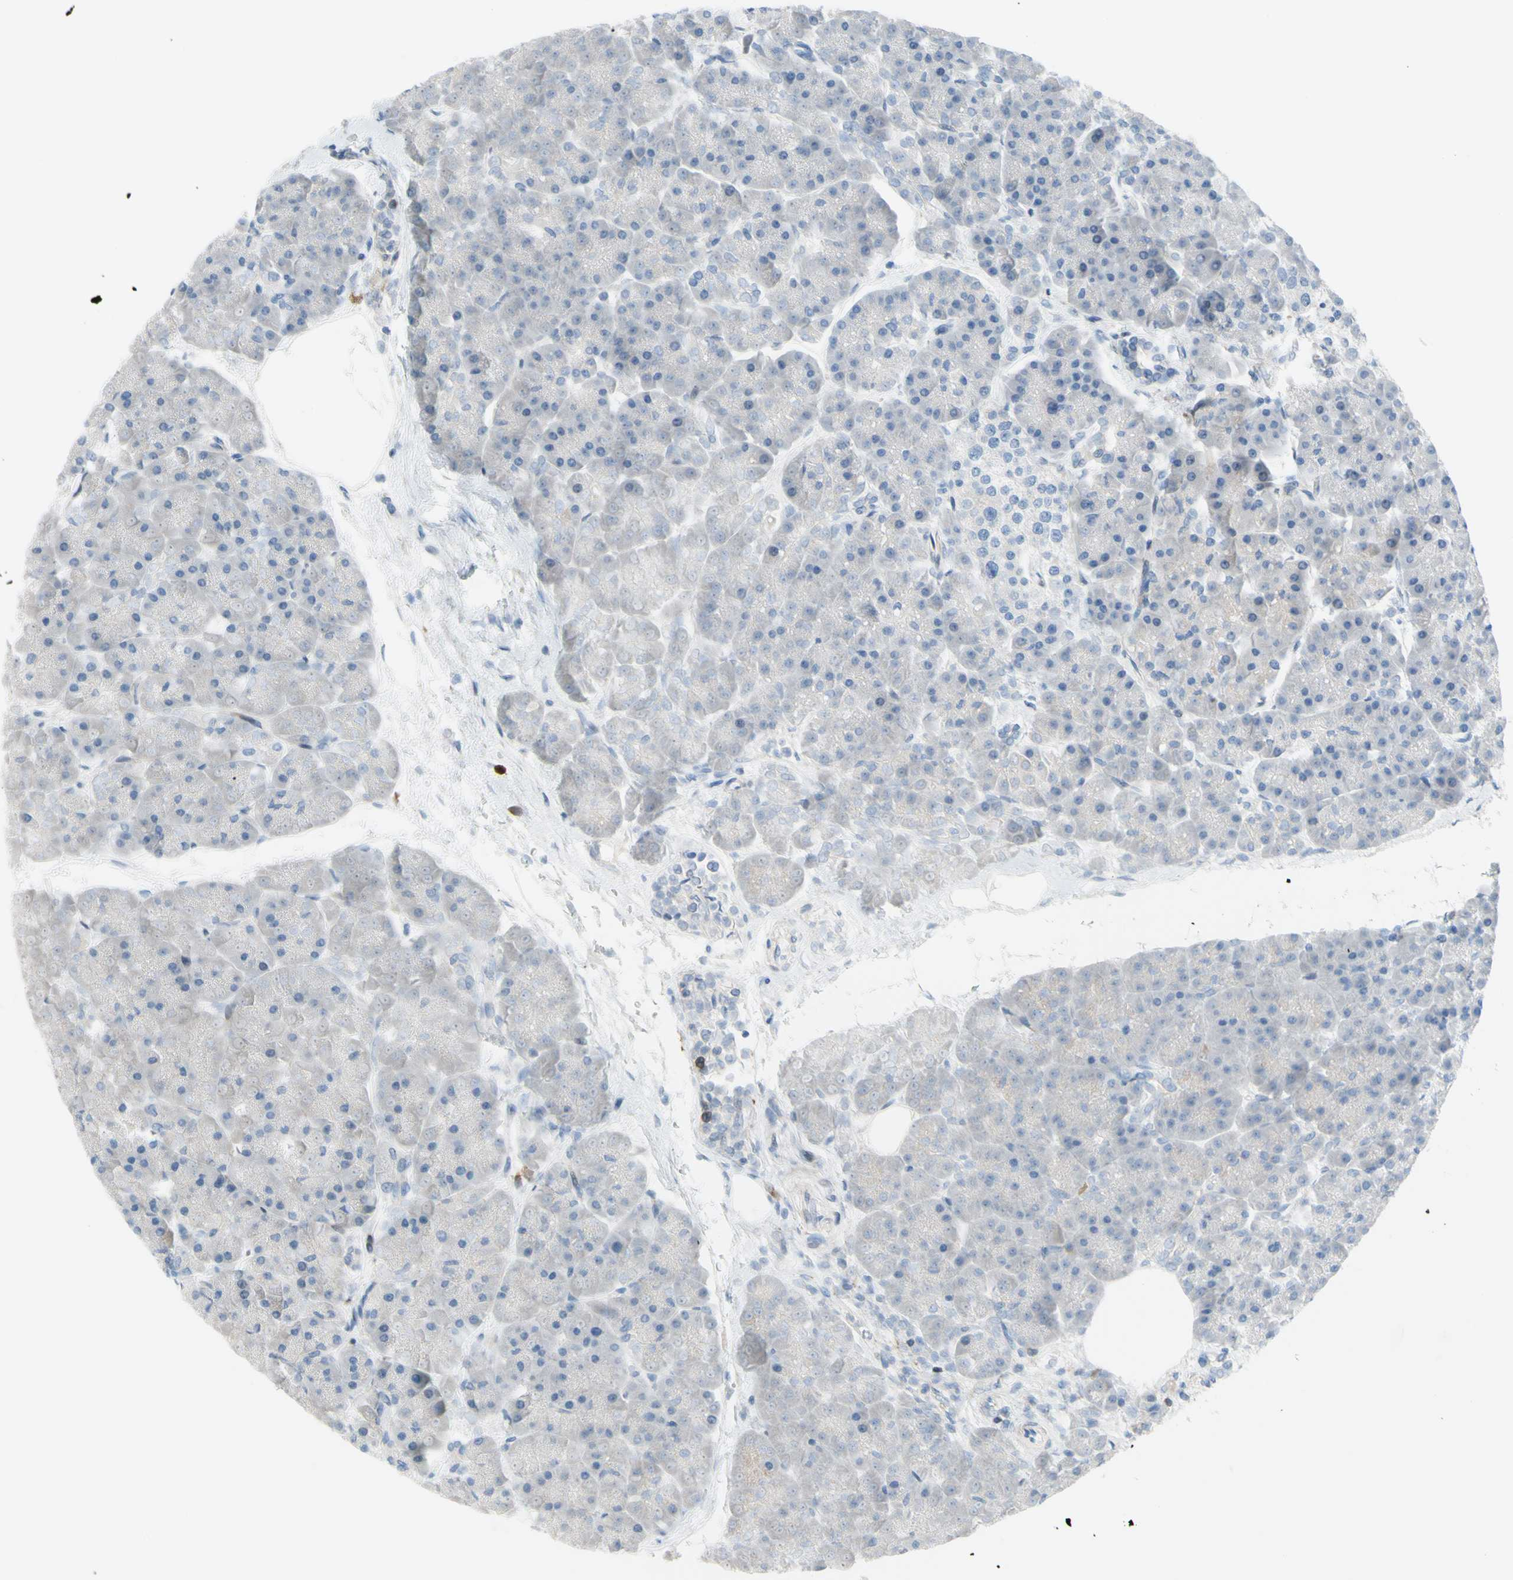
{"staining": {"intensity": "negative", "quantity": "none", "location": "none"}, "tissue": "pancreas", "cell_type": "Exocrine glandular cells", "image_type": "normal", "snomed": [{"axis": "morphology", "description": "Normal tissue, NOS"}, {"axis": "topography", "description": "Pancreas"}], "caption": "Immunohistochemical staining of unremarkable pancreas displays no significant staining in exocrine glandular cells.", "gene": "PAK2", "patient": {"sex": "female", "age": 70}}